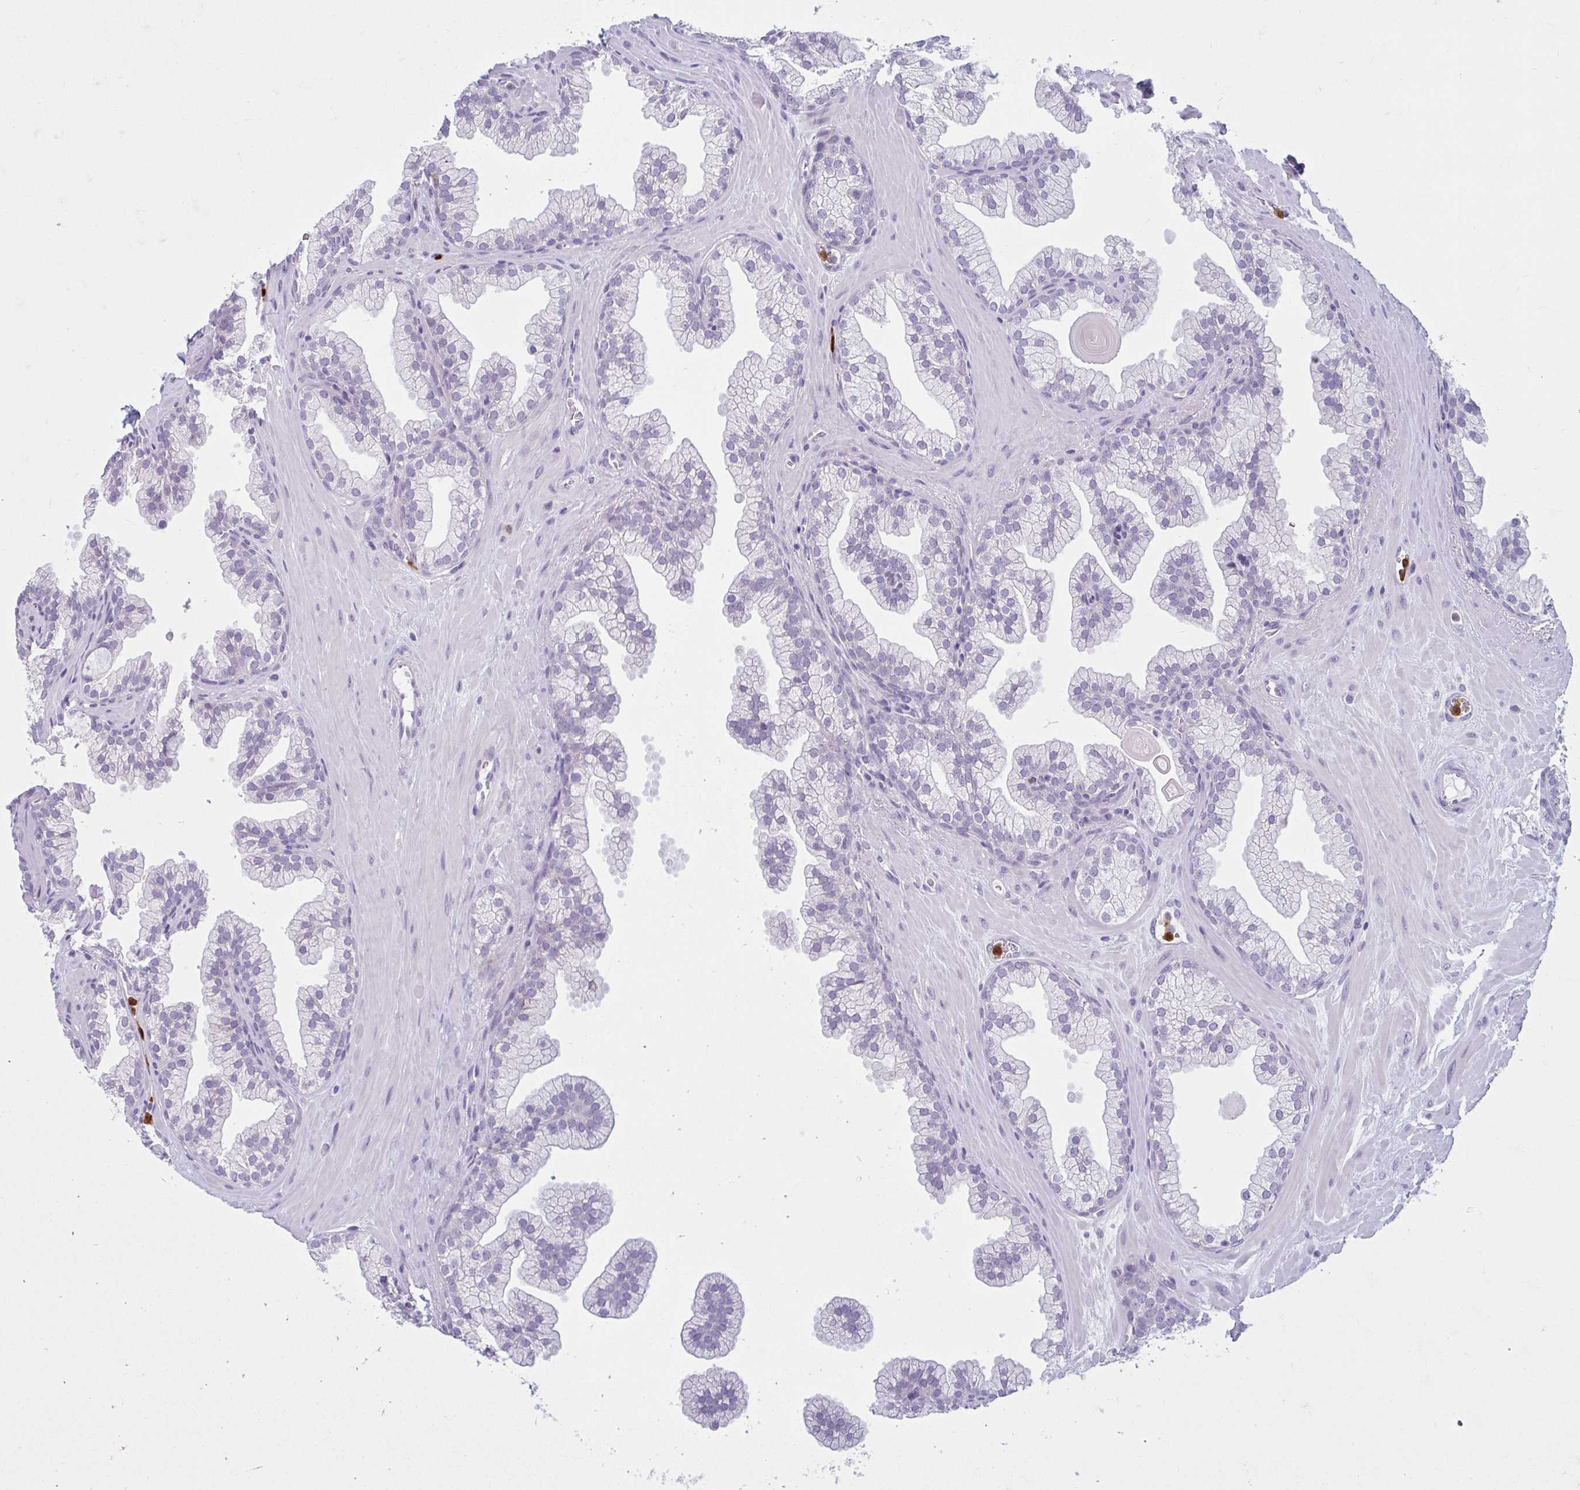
{"staining": {"intensity": "negative", "quantity": "none", "location": "none"}, "tissue": "prostate", "cell_type": "Glandular cells", "image_type": "normal", "snomed": [{"axis": "morphology", "description": "Normal tissue, NOS"}, {"axis": "topography", "description": "Prostate"}, {"axis": "topography", "description": "Peripheral nerve tissue"}], "caption": "Benign prostate was stained to show a protein in brown. There is no significant positivity in glandular cells.", "gene": "CEP120", "patient": {"sex": "male", "age": 61}}